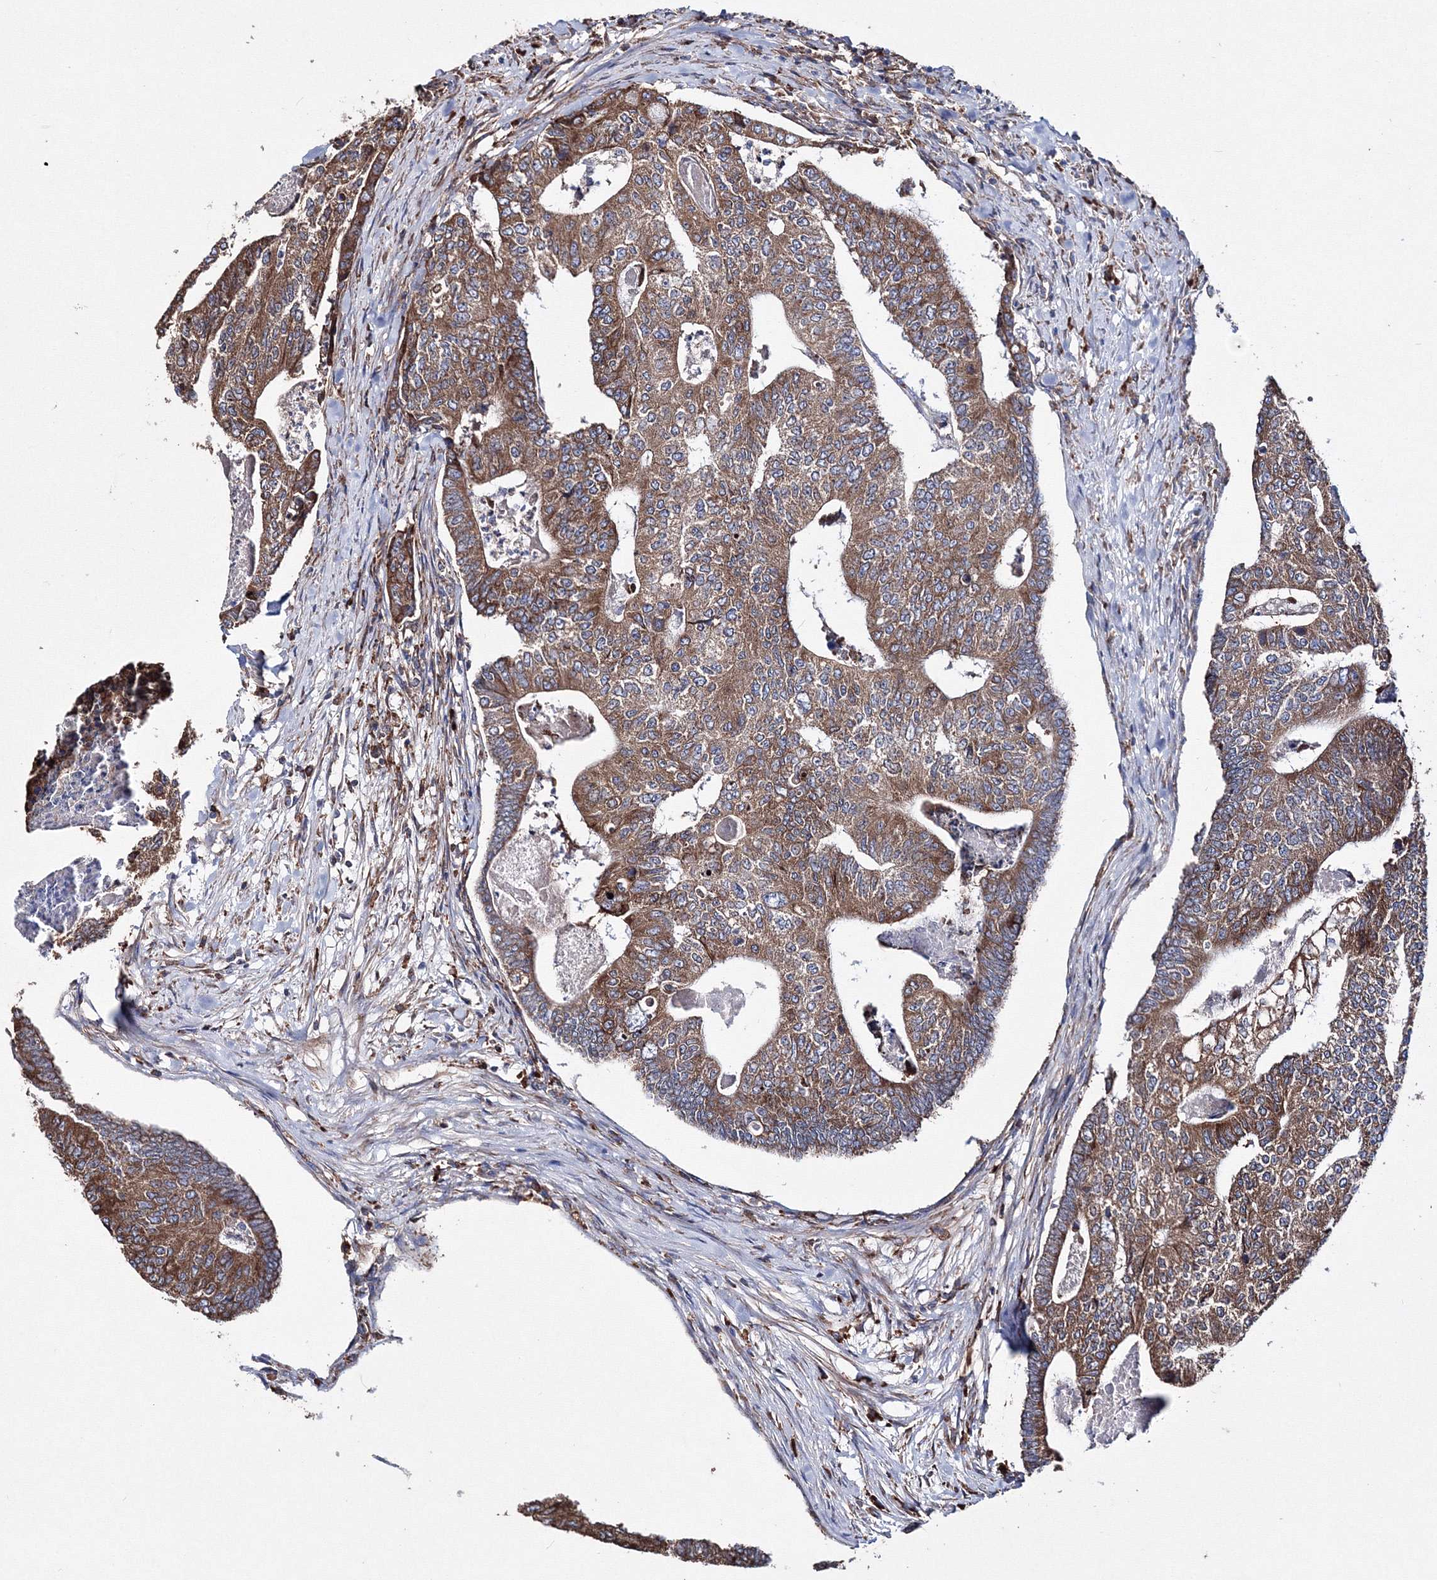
{"staining": {"intensity": "moderate", "quantity": ">75%", "location": "cytoplasmic/membranous"}, "tissue": "colorectal cancer", "cell_type": "Tumor cells", "image_type": "cancer", "snomed": [{"axis": "morphology", "description": "Adenocarcinoma, NOS"}, {"axis": "topography", "description": "Colon"}], "caption": "DAB immunohistochemical staining of colorectal cancer (adenocarcinoma) displays moderate cytoplasmic/membranous protein expression in approximately >75% of tumor cells. (brown staining indicates protein expression, while blue staining denotes nuclei).", "gene": "VPS8", "patient": {"sex": "female", "age": 67}}